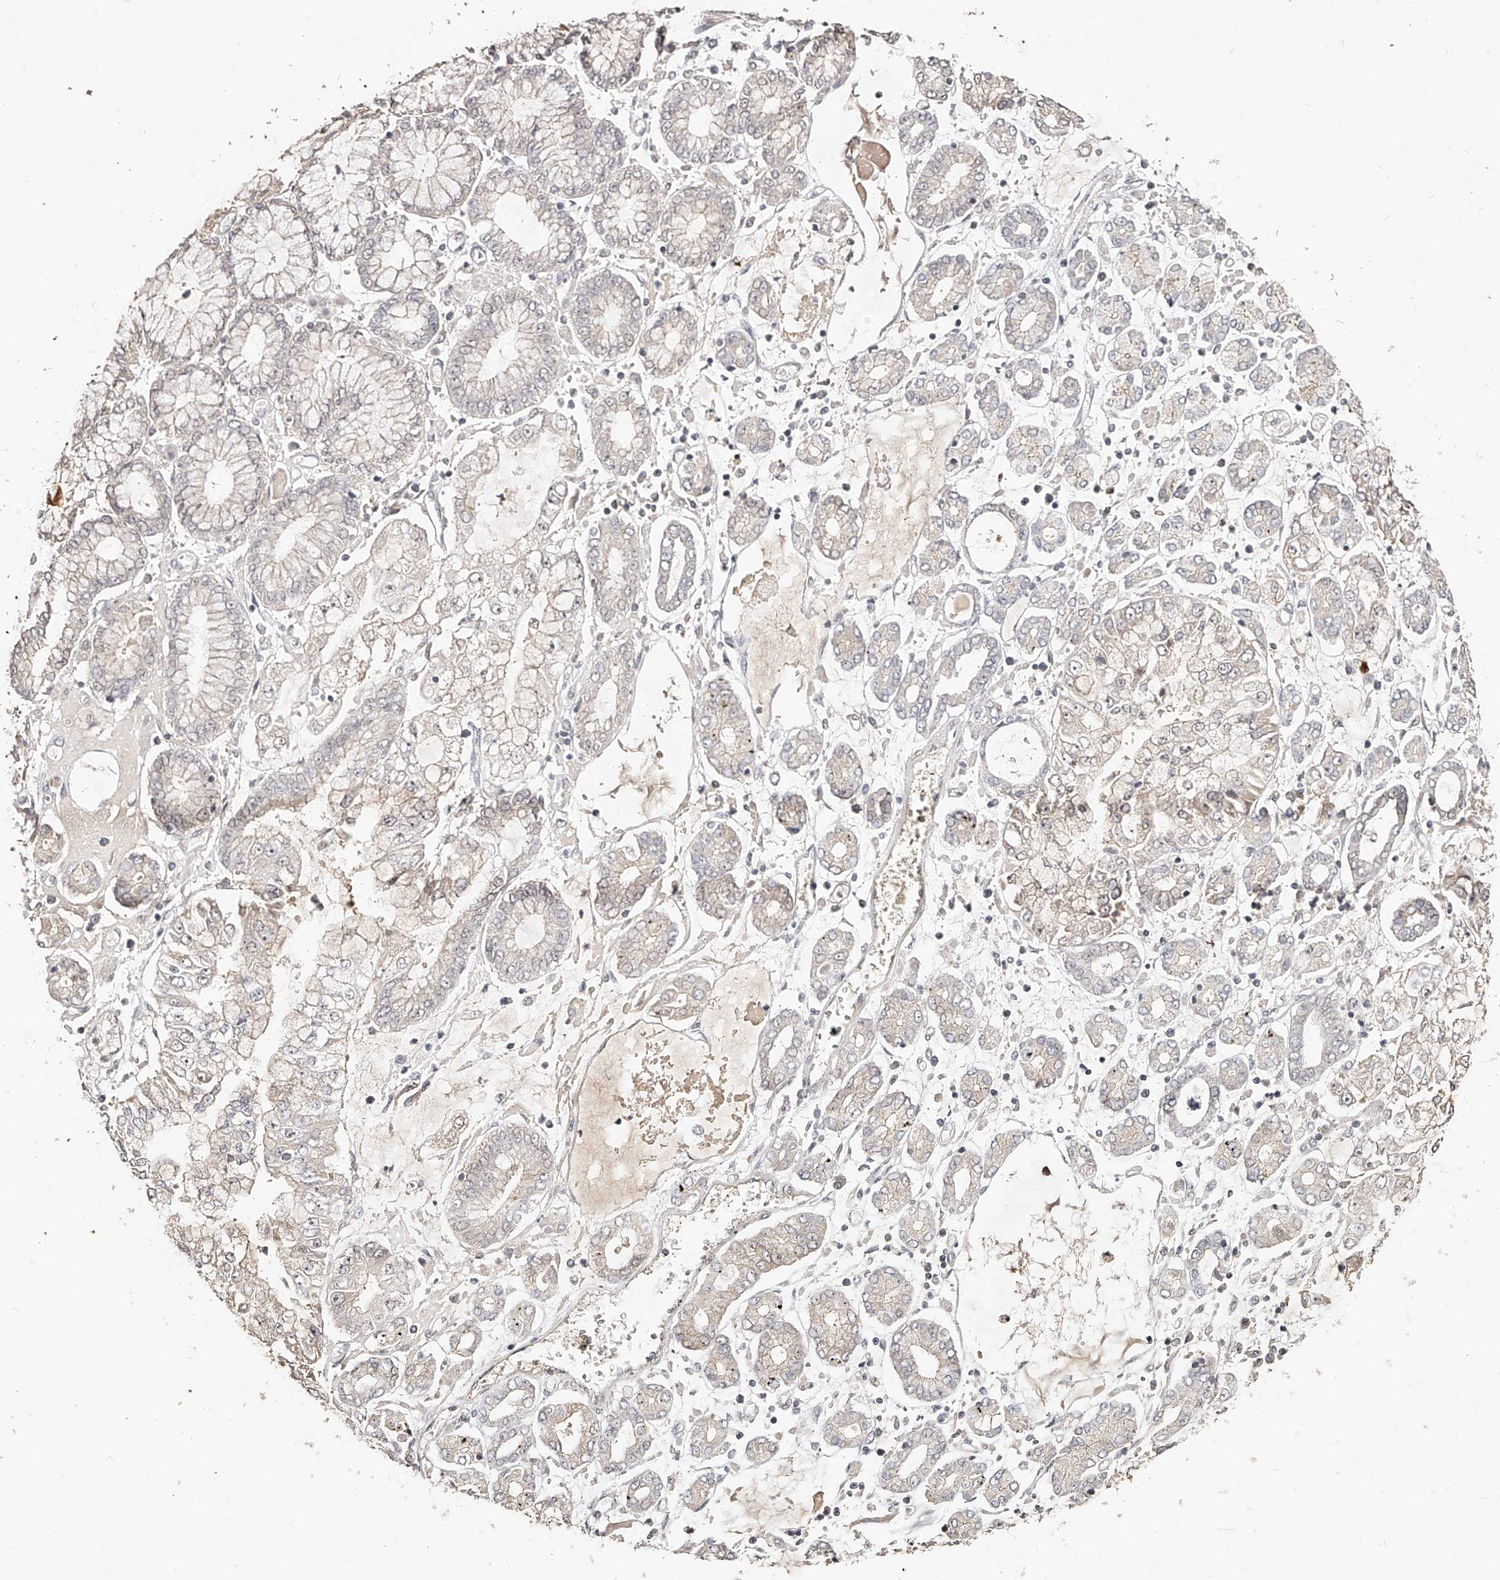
{"staining": {"intensity": "negative", "quantity": "none", "location": "none"}, "tissue": "stomach cancer", "cell_type": "Tumor cells", "image_type": "cancer", "snomed": [{"axis": "morphology", "description": "Adenocarcinoma, NOS"}, {"axis": "topography", "description": "Stomach"}], "caption": "An image of human adenocarcinoma (stomach) is negative for staining in tumor cells.", "gene": "ZNF789", "patient": {"sex": "male", "age": 76}}